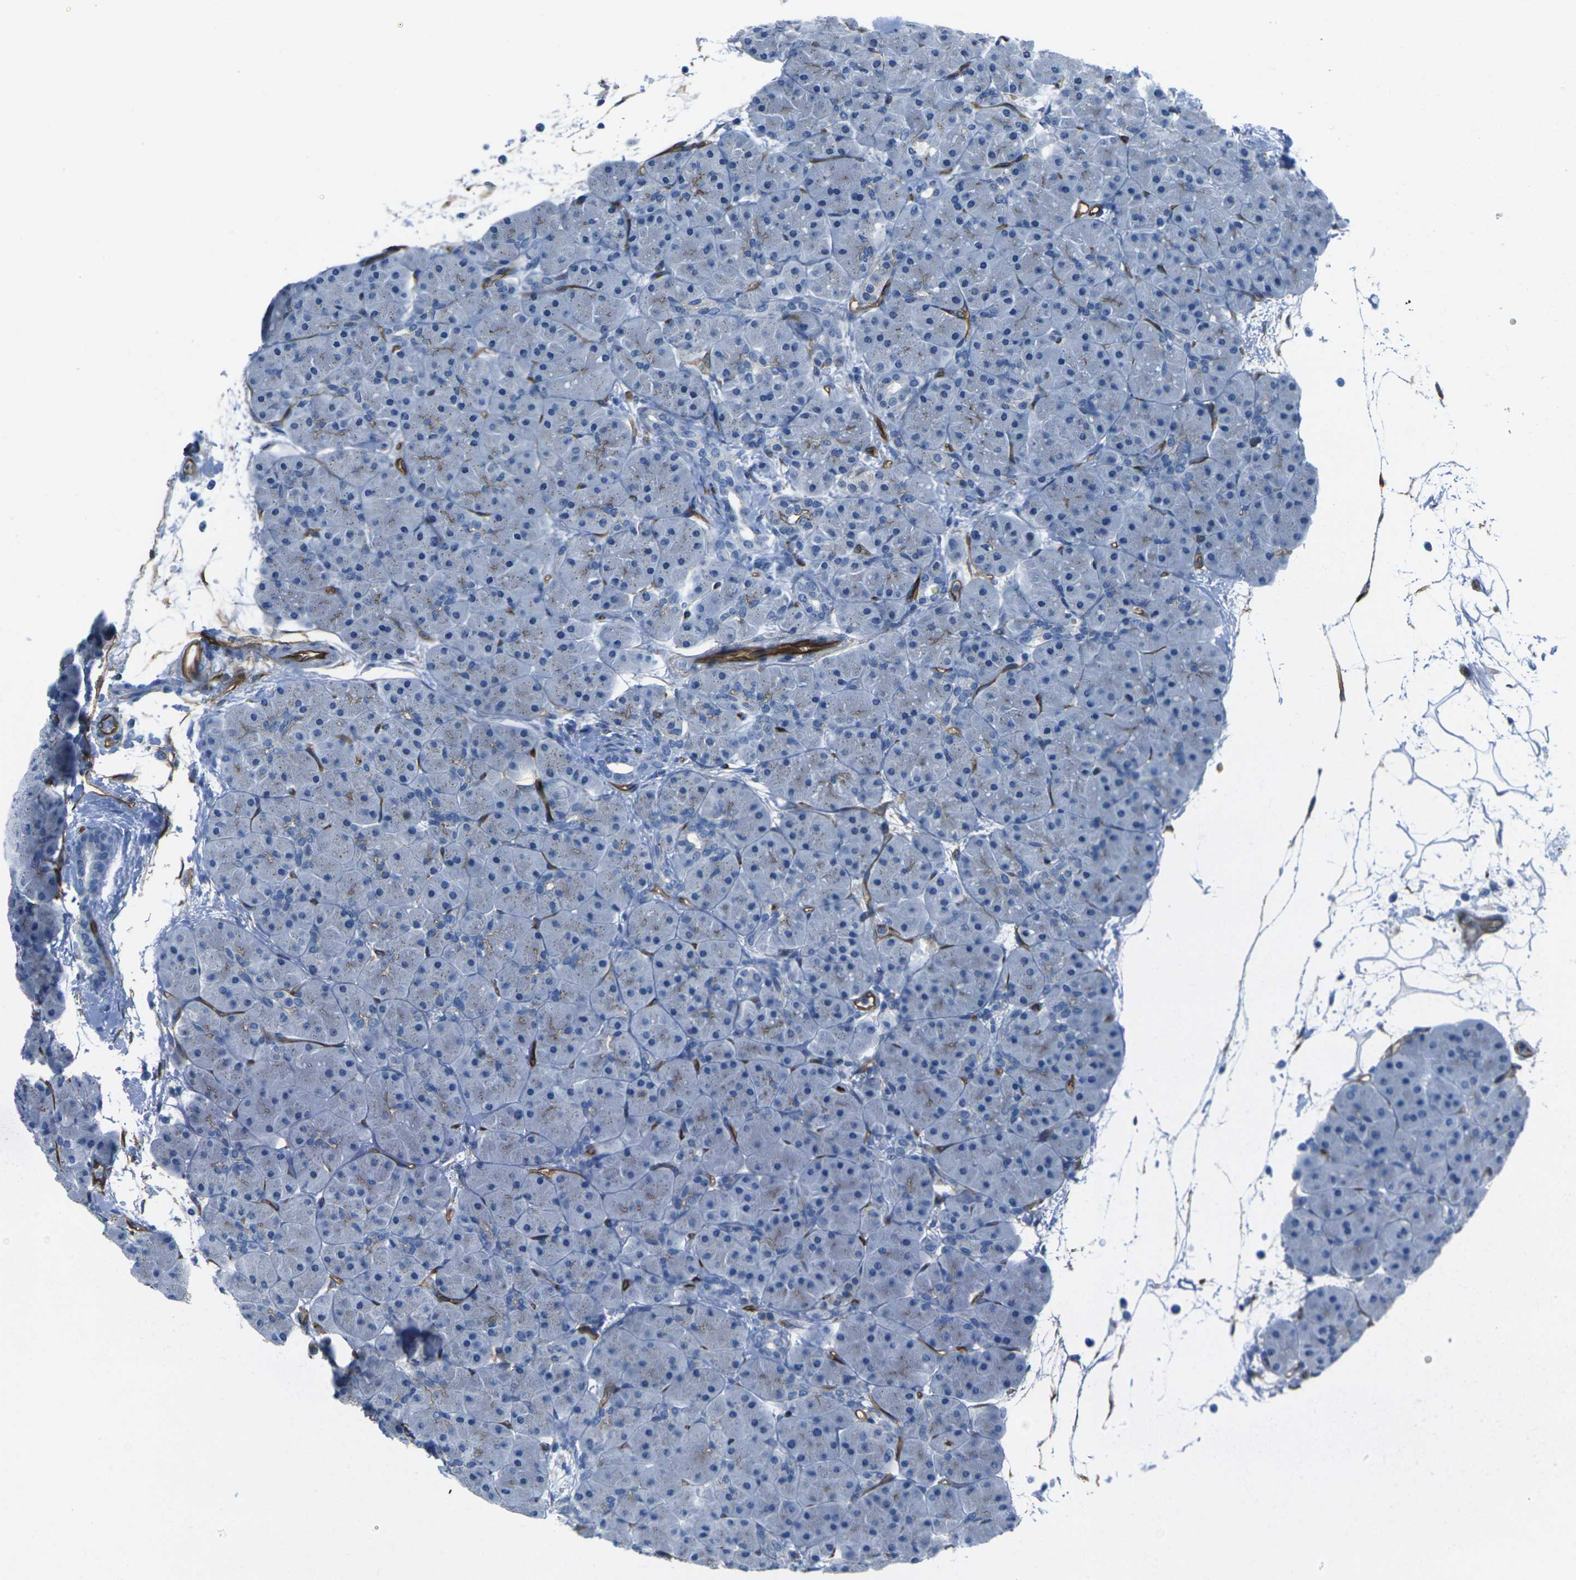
{"staining": {"intensity": "weak", "quantity": "25%-75%", "location": "cytoplasmic/membranous"}, "tissue": "pancreas", "cell_type": "Exocrine glandular cells", "image_type": "normal", "snomed": [{"axis": "morphology", "description": "Normal tissue, NOS"}, {"axis": "topography", "description": "Pancreas"}], "caption": "Brown immunohistochemical staining in unremarkable pancreas reveals weak cytoplasmic/membranous positivity in about 25%-75% of exocrine glandular cells.", "gene": "HSPA12B", "patient": {"sex": "male", "age": 66}}